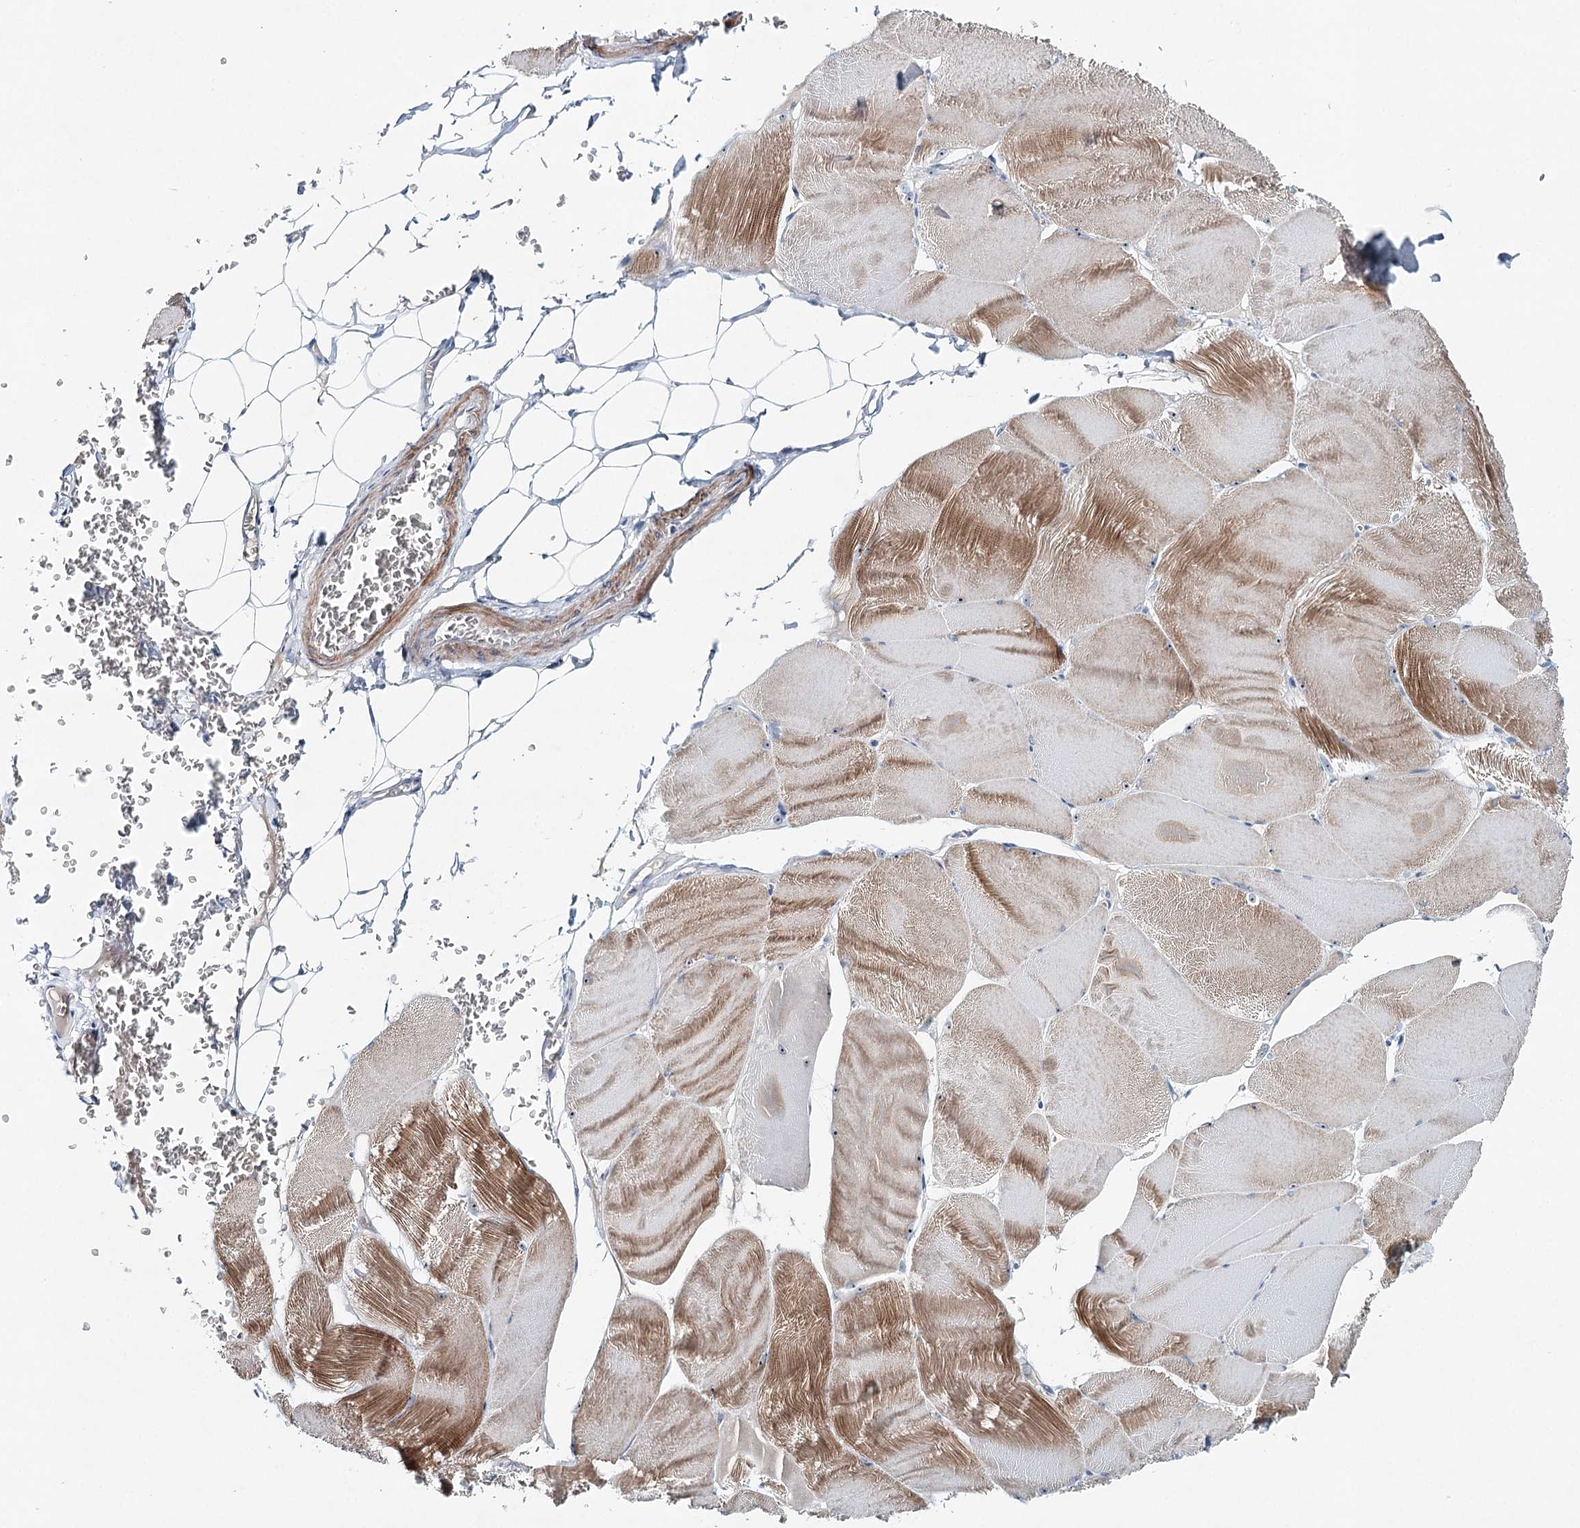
{"staining": {"intensity": "moderate", "quantity": "25%-75%", "location": "cytoplasmic/membranous"}, "tissue": "skeletal muscle", "cell_type": "Myocytes", "image_type": "normal", "snomed": [{"axis": "morphology", "description": "Normal tissue, NOS"}, {"axis": "morphology", "description": "Basal cell carcinoma"}, {"axis": "topography", "description": "Skeletal muscle"}], "caption": "Protein expression analysis of normal skeletal muscle displays moderate cytoplasmic/membranous staining in approximately 25%-75% of myocytes. (Brightfield microscopy of DAB IHC at high magnification).", "gene": "RBM43", "patient": {"sex": "female", "age": 64}}